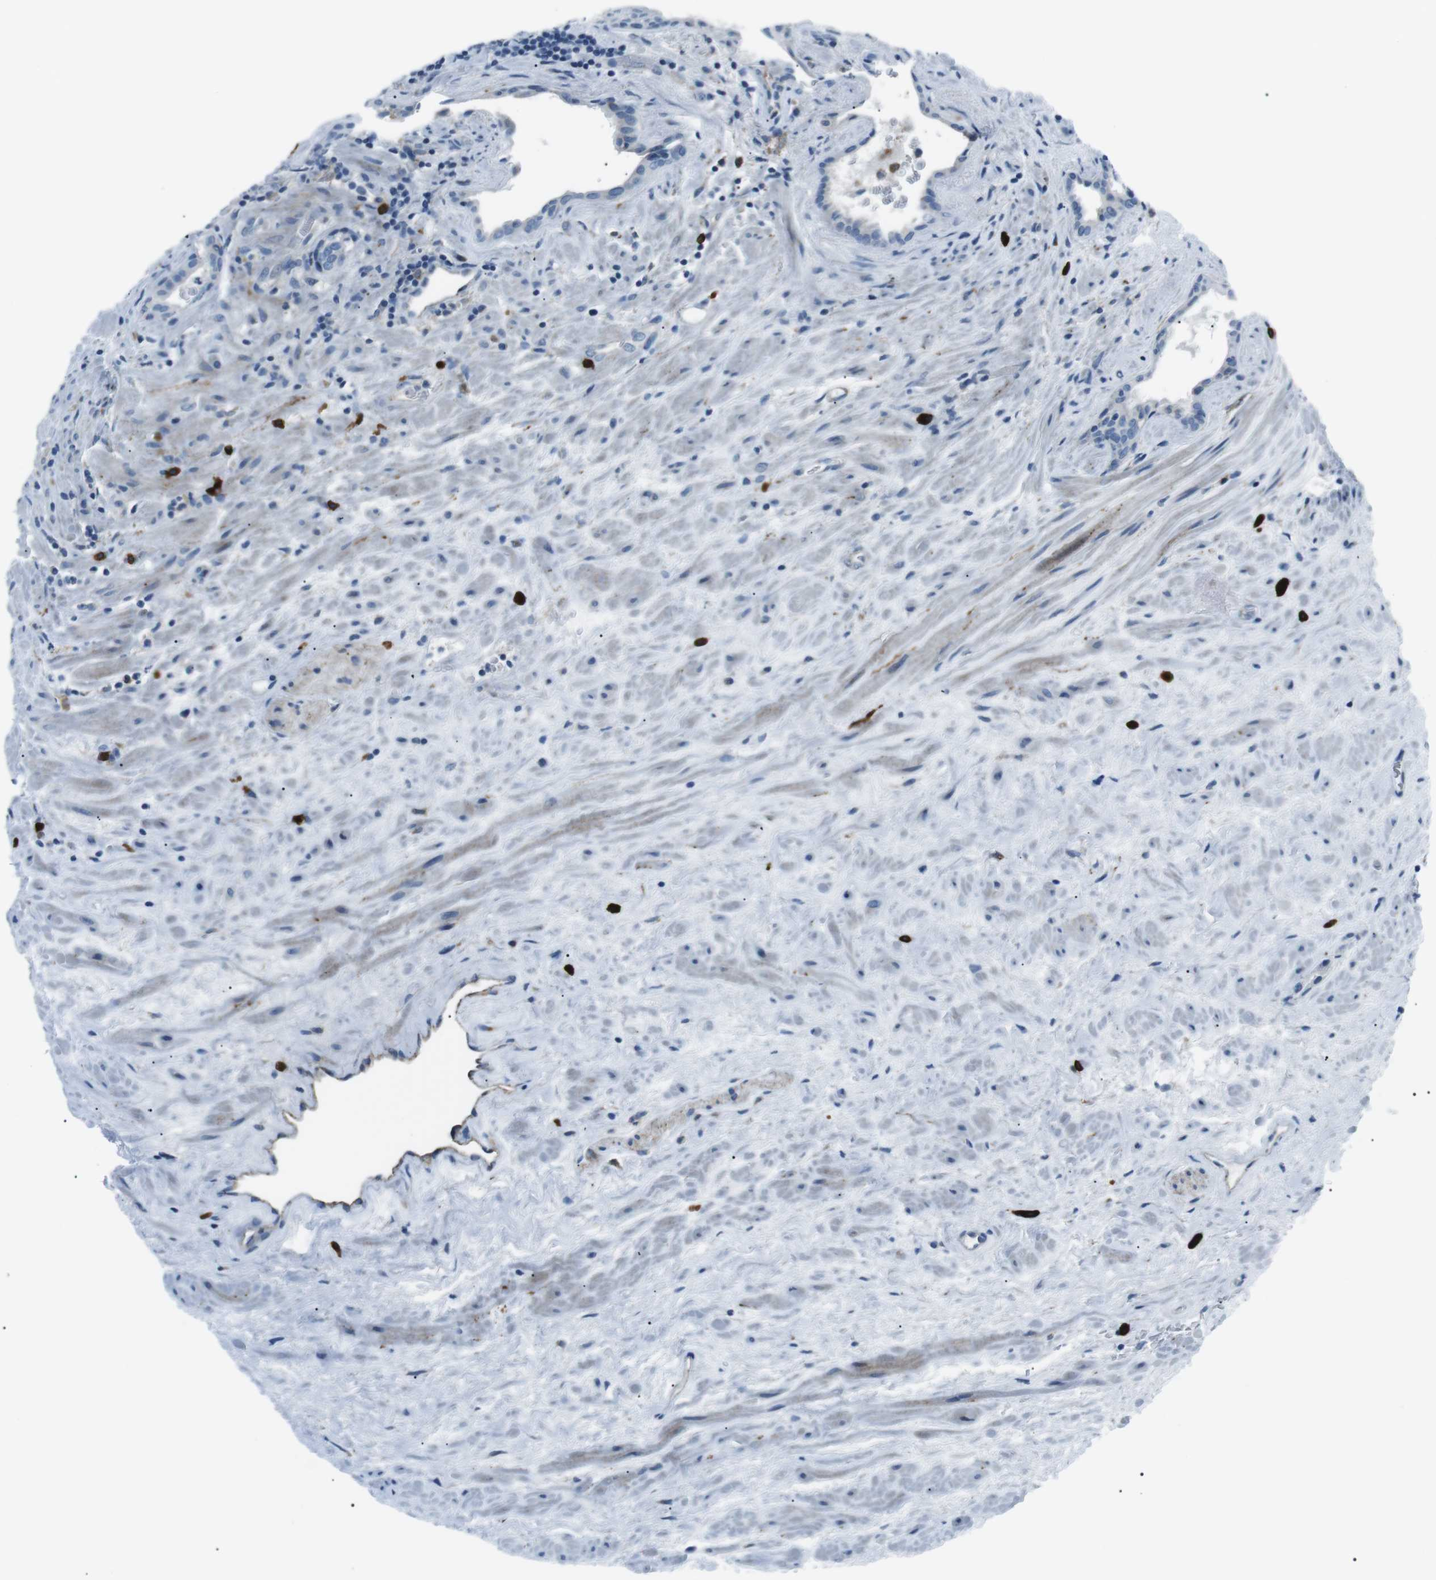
{"staining": {"intensity": "negative", "quantity": "none", "location": "none"}, "tissue": "prostate cancer", "cell_type": "Tumor cells", "image_type": "cancer", "snomed": [{"axis": "morphology", "description": "Adenocarcinoma, High grade"}, {"axis": "topography", "description": "Prostate"}], "caption": "A high-resolution micrograph shows immunohistochemistry staining of prostate cancer, which displays no significant positivity in tumor cells. (Brightfield microscopy of DAB immunohistochemistry at high magnification).", "gene": "CSF2RA", "patient": {"sex": "male", "age": 71}}